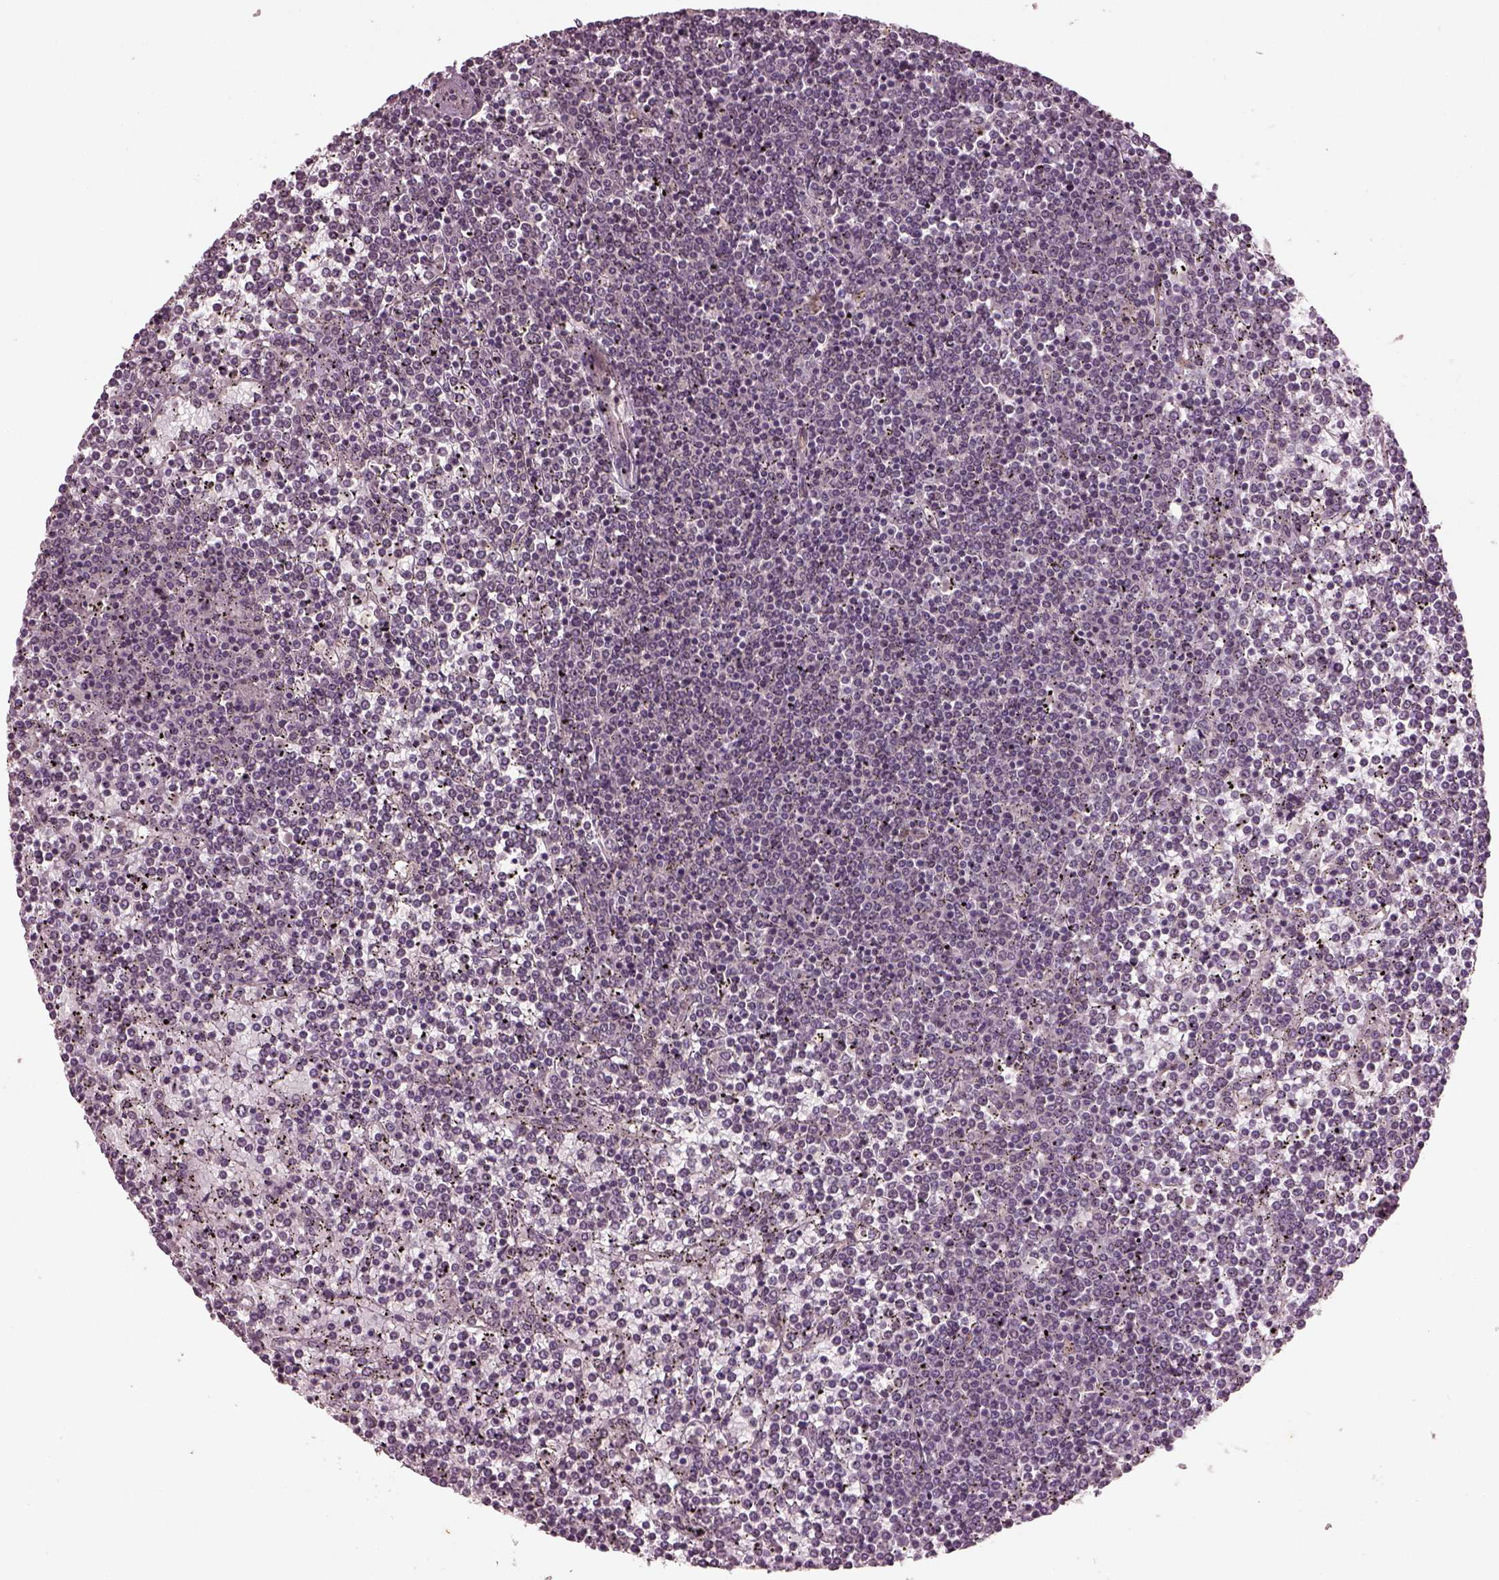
{"staining": {"intensity": "negative", "quantity": "none", "location": "none"}, "tissue": "lymphoma", "cell_type": "Tumor cells", "image_type": "cancer", "snomed": [{"axis": "morphology", "description": "Malignant lymphoma, non-Hodgkin's type, Low grade"}, {"axis": "topography", "description": "Spleen"}], "caption": "A high-resolution histopathology image shows IHC staining of lymphoma, which exhibits no significant expression in tumor cells.", "gene": "GNRH1", "patient": {"sex": "female", "age": 19}}